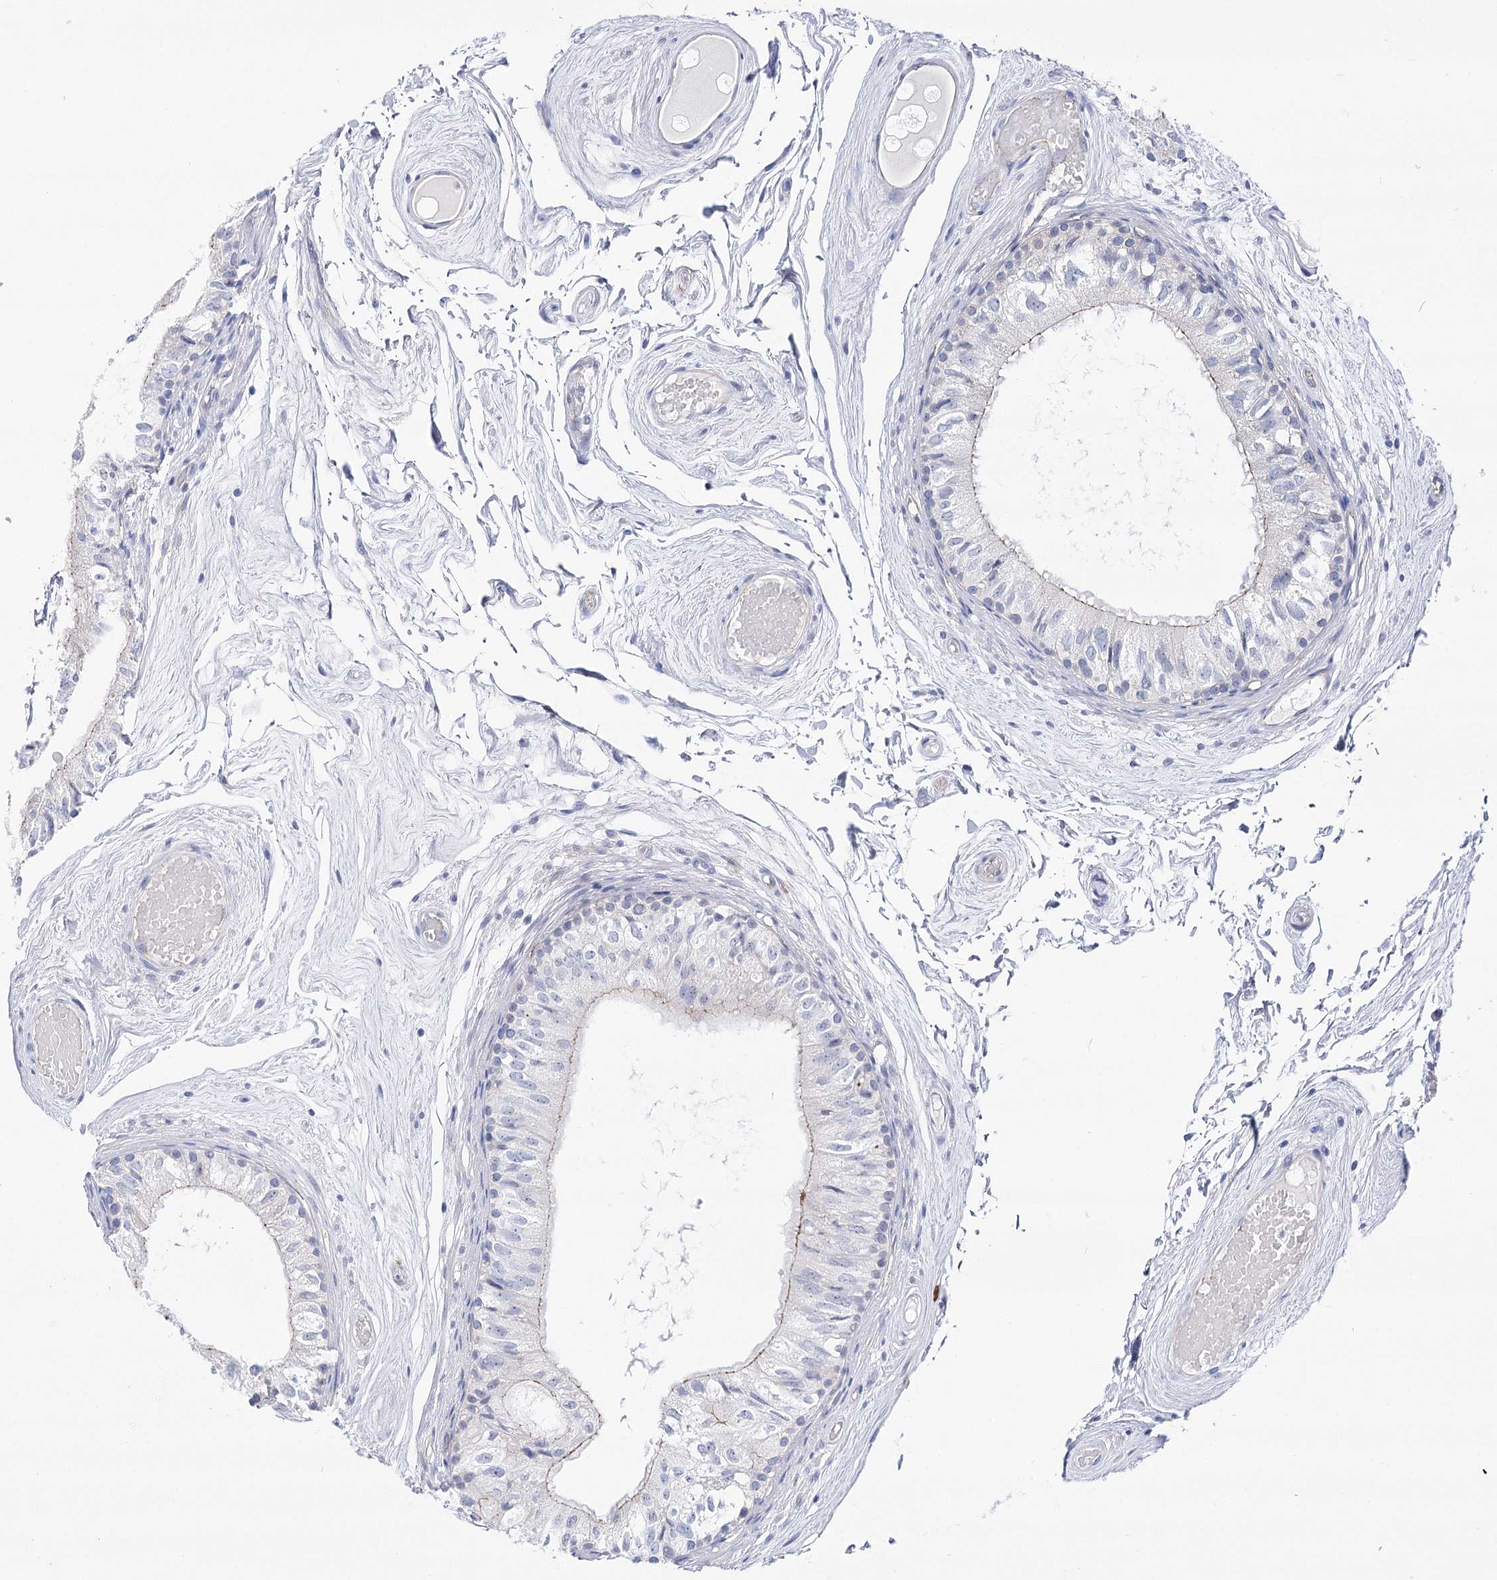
{"staining": {"intensity": "negative", "quantity": "none", "location": "none"}, "tissue": "epididymis", "cell_type": "Glandular cells", "image_type": "normal", "snomed": [{"axis": "morphology", "description": "Normal tissue, NOS"}, {"axis": "topography", "description": "Epididymis"}], "caption": "Immunohistochemistry of unremarkable epididymis exhibits no positivity in glandular cells. (DAB (3,3'-diaminobenzidine) immunohistochemistry, high magnification).", "gene": "NRAP", "patient": {"sex": "male", "age": 79}}